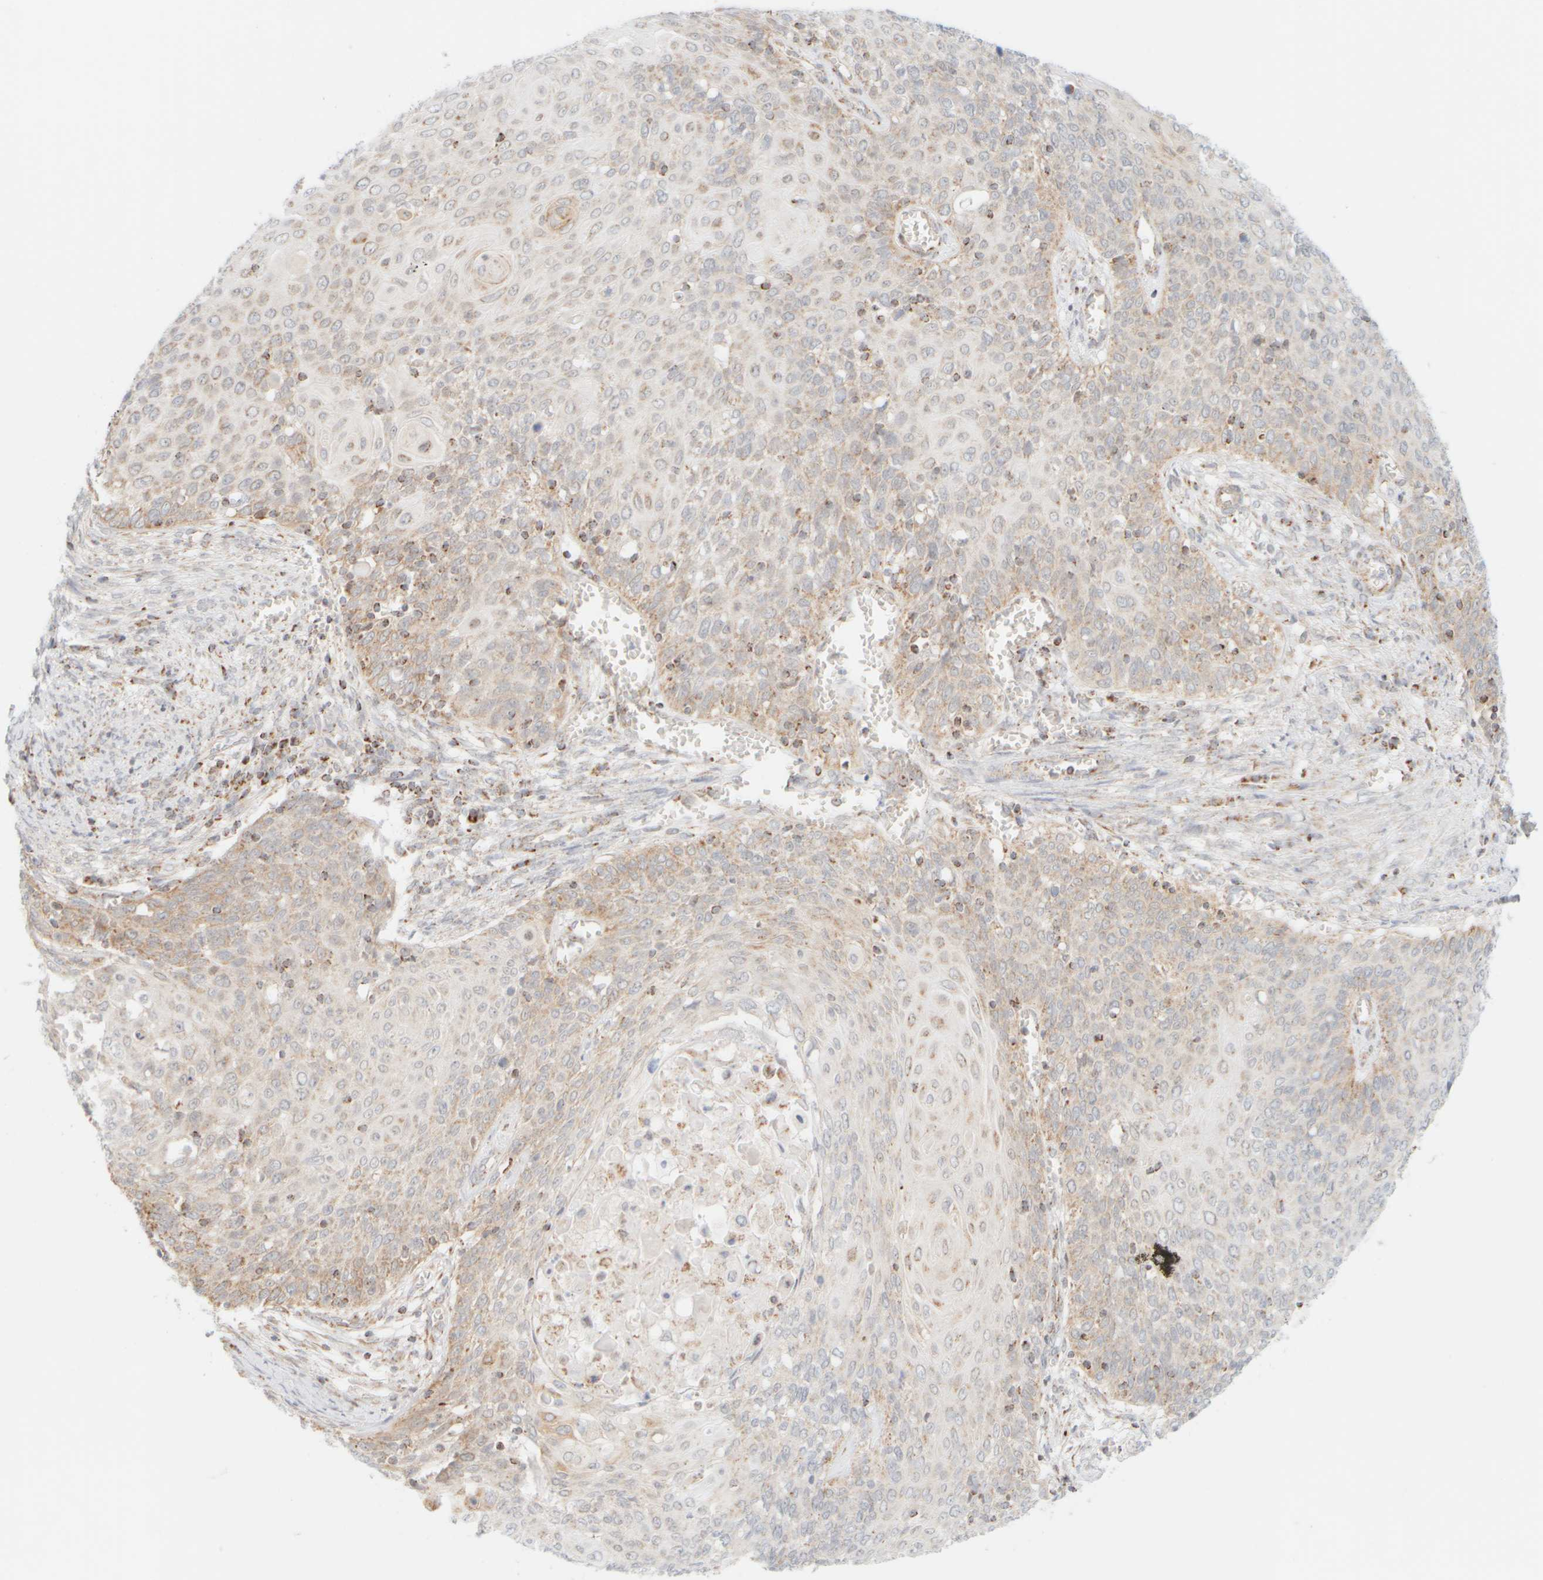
{"staining": {"intensity": "weak", "quantity": "25%-75%", "location": "cytoplasmic/membranous"}, "tissue": "cervical cancer", "cell_type": "Tumor cells", "image_type": "cancer", "snomed": [{"axis": "morphology", "description": "Squamous cell carcinoma, NOS"}, {"axis": "topography", "description": "Cervix"}], "caption": "IHC of human cervical cancer reveals low levels of weak cytoplasmic/membranous staining in approximately 25%-75% of tumor cells. The staining was performed using DAB to visualize the protein expression in brown, while the nuclei were stained in blue with hematoxylin (Magnification: 20x).", "gene": "PPM1K", "patient": {"sex": "female", "age": 39}}